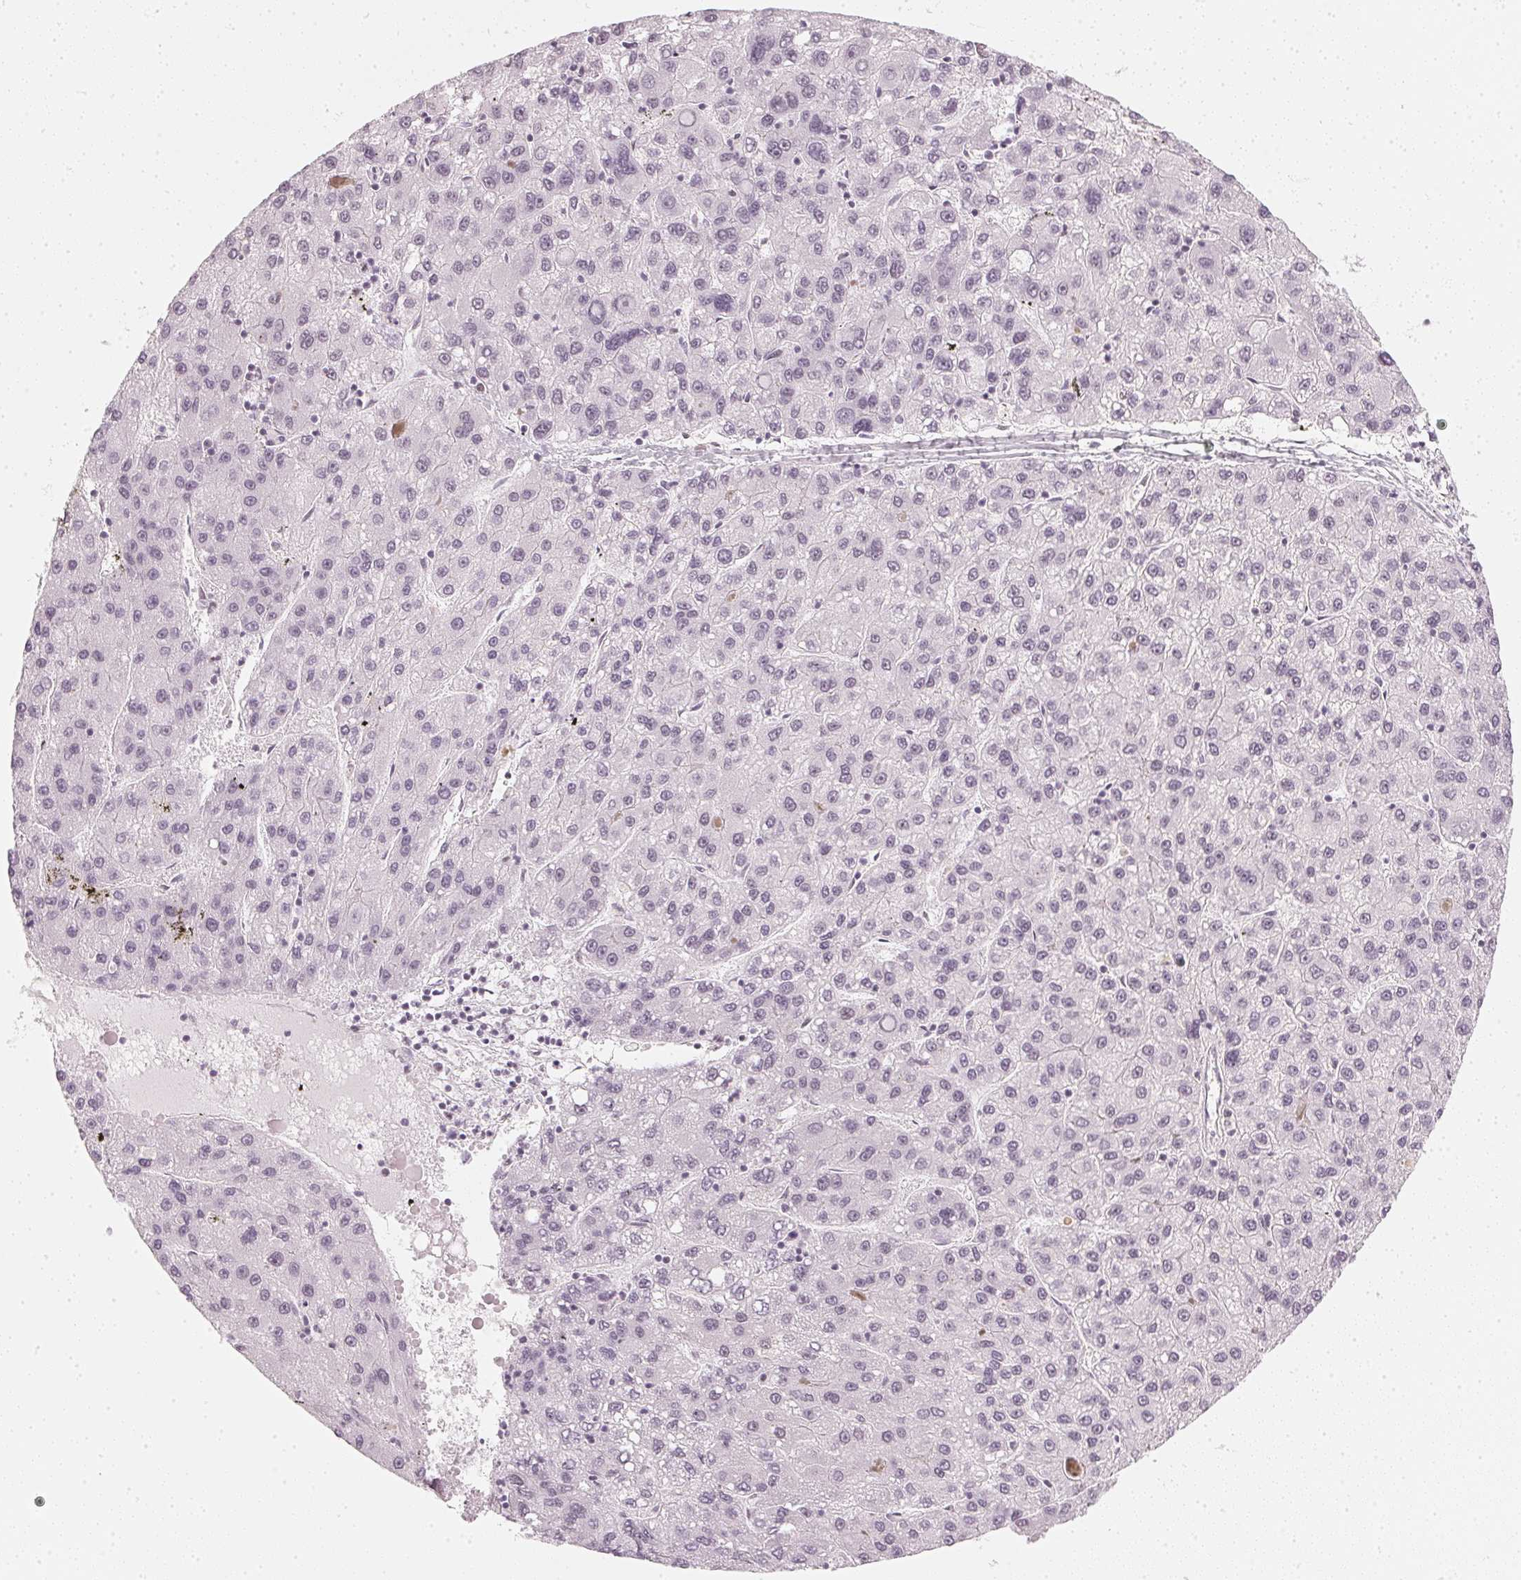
{"staining": {"intensity": "negative", "quantity": "none", "location": "none"}, "tissue": "liver cancer", "cell_type": "Tumor cells", "image_type": "cancer", "snomed": [{"axis": "morphology", "description": "Carcinoma, Hepatocellular, NOS"}, {"axis": "topography", "description": "Liver"}], "caption": "There is no significant staining in tumor cells of hepatocellular carcinoma (liver). (DAB (3,3'-diaminobenzidine) IHC visualized using brightfield microscopy, high magnification).", "gene": "DNAJC6", "patient": {"sex": "female", "age": 82}}